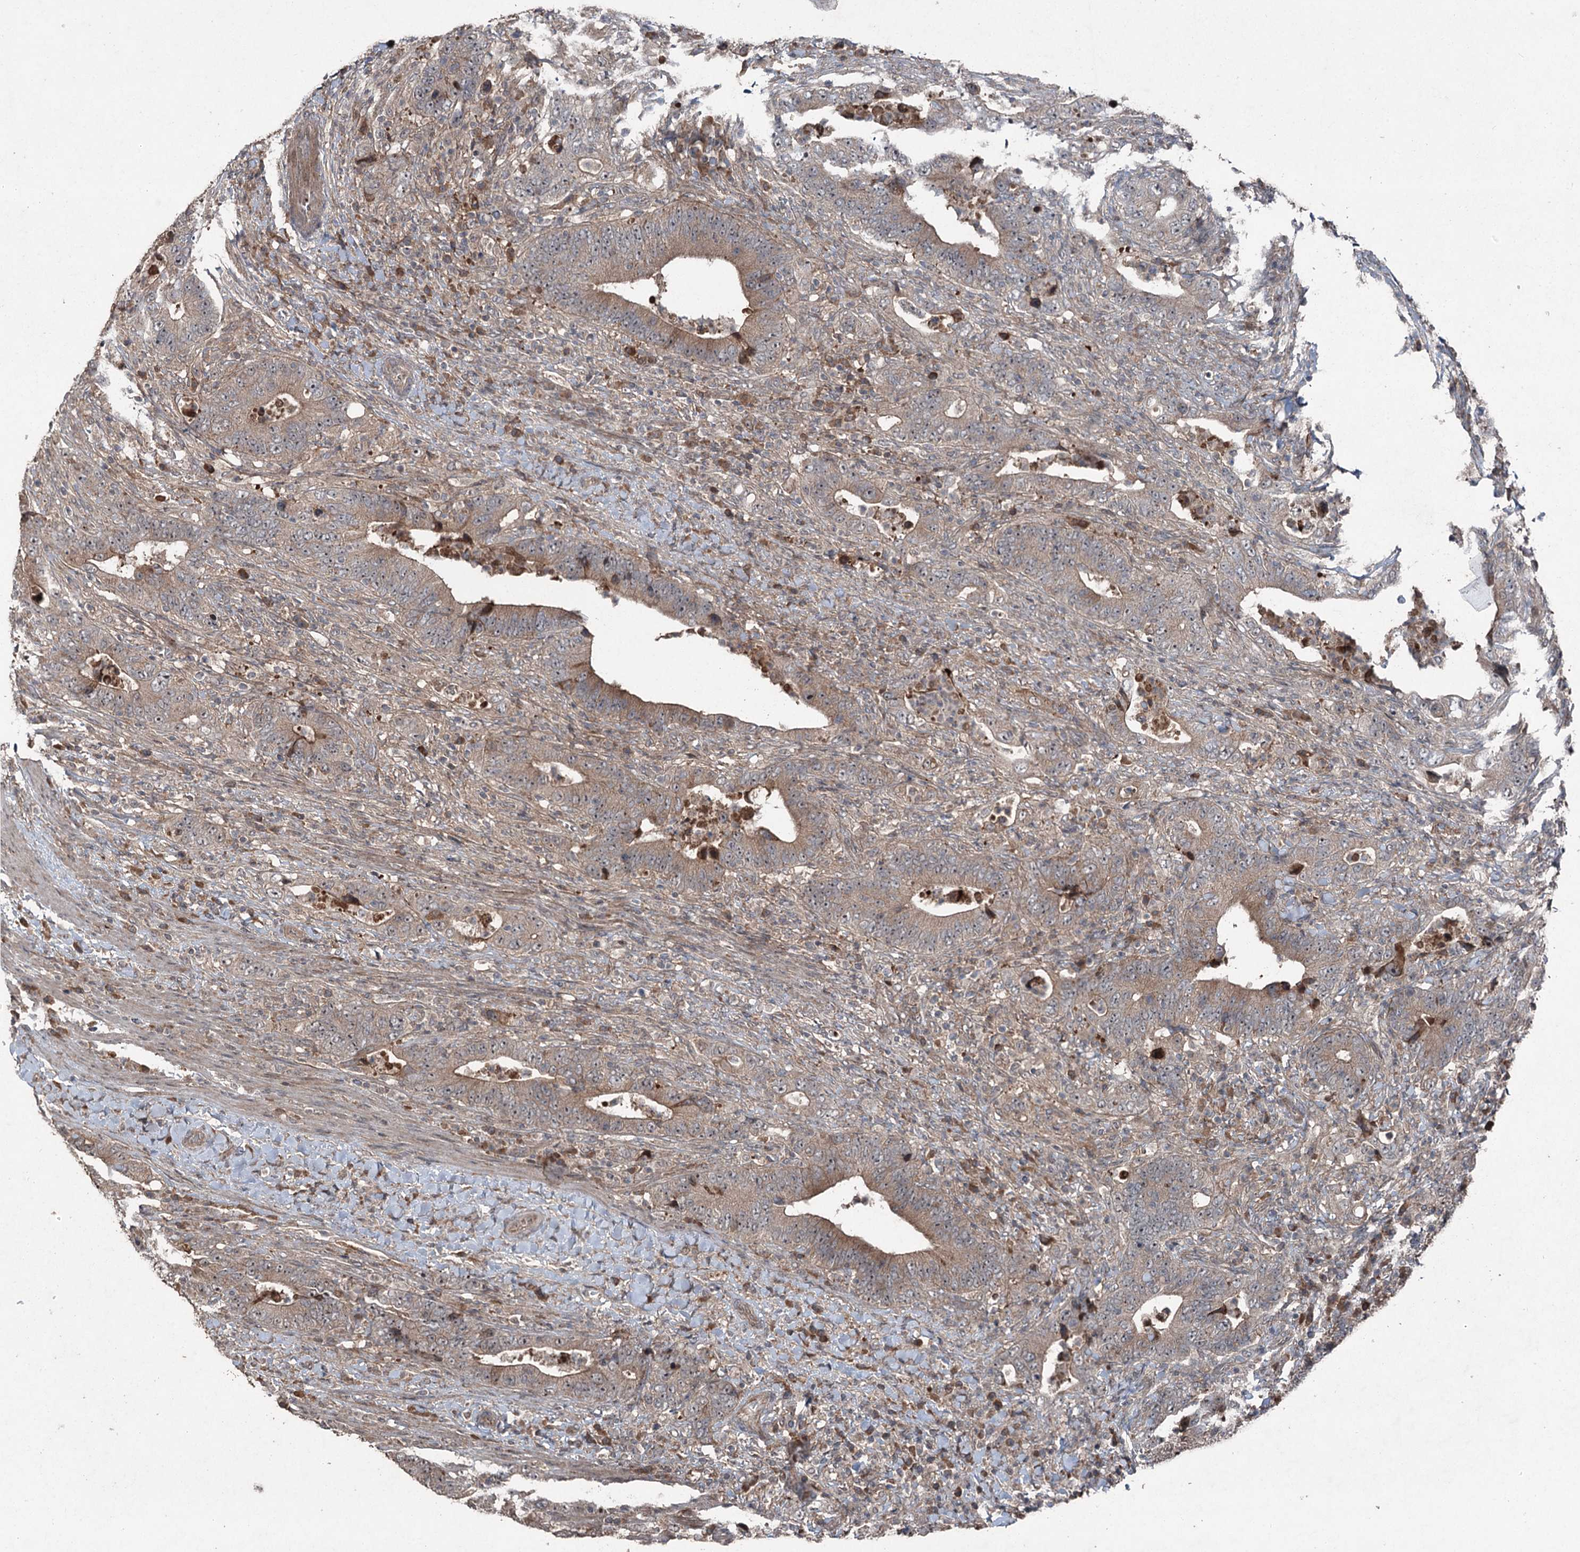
{"staining": {"intensity": "weak", "quantity": "25%-75%", "location": "cytoplasmic/membranous"}, "tissue": "colorectal cancer", "cell_type": "Tumor cells", "image_type": "cancer", "snomed": [{"axis": "morphology", "description": "Adenocarcinoma, NOS"}, {"axis": "topography", "description": "Colon"}], "caption": "Tumor cells display low levels of weak cytoplasmic/membranous staining in approximately 25%-75% of cells in adenocarcinoma (colorectal).", "gene": "MAPK8IP2", "patient": {"sex": "female", "age": 75}}